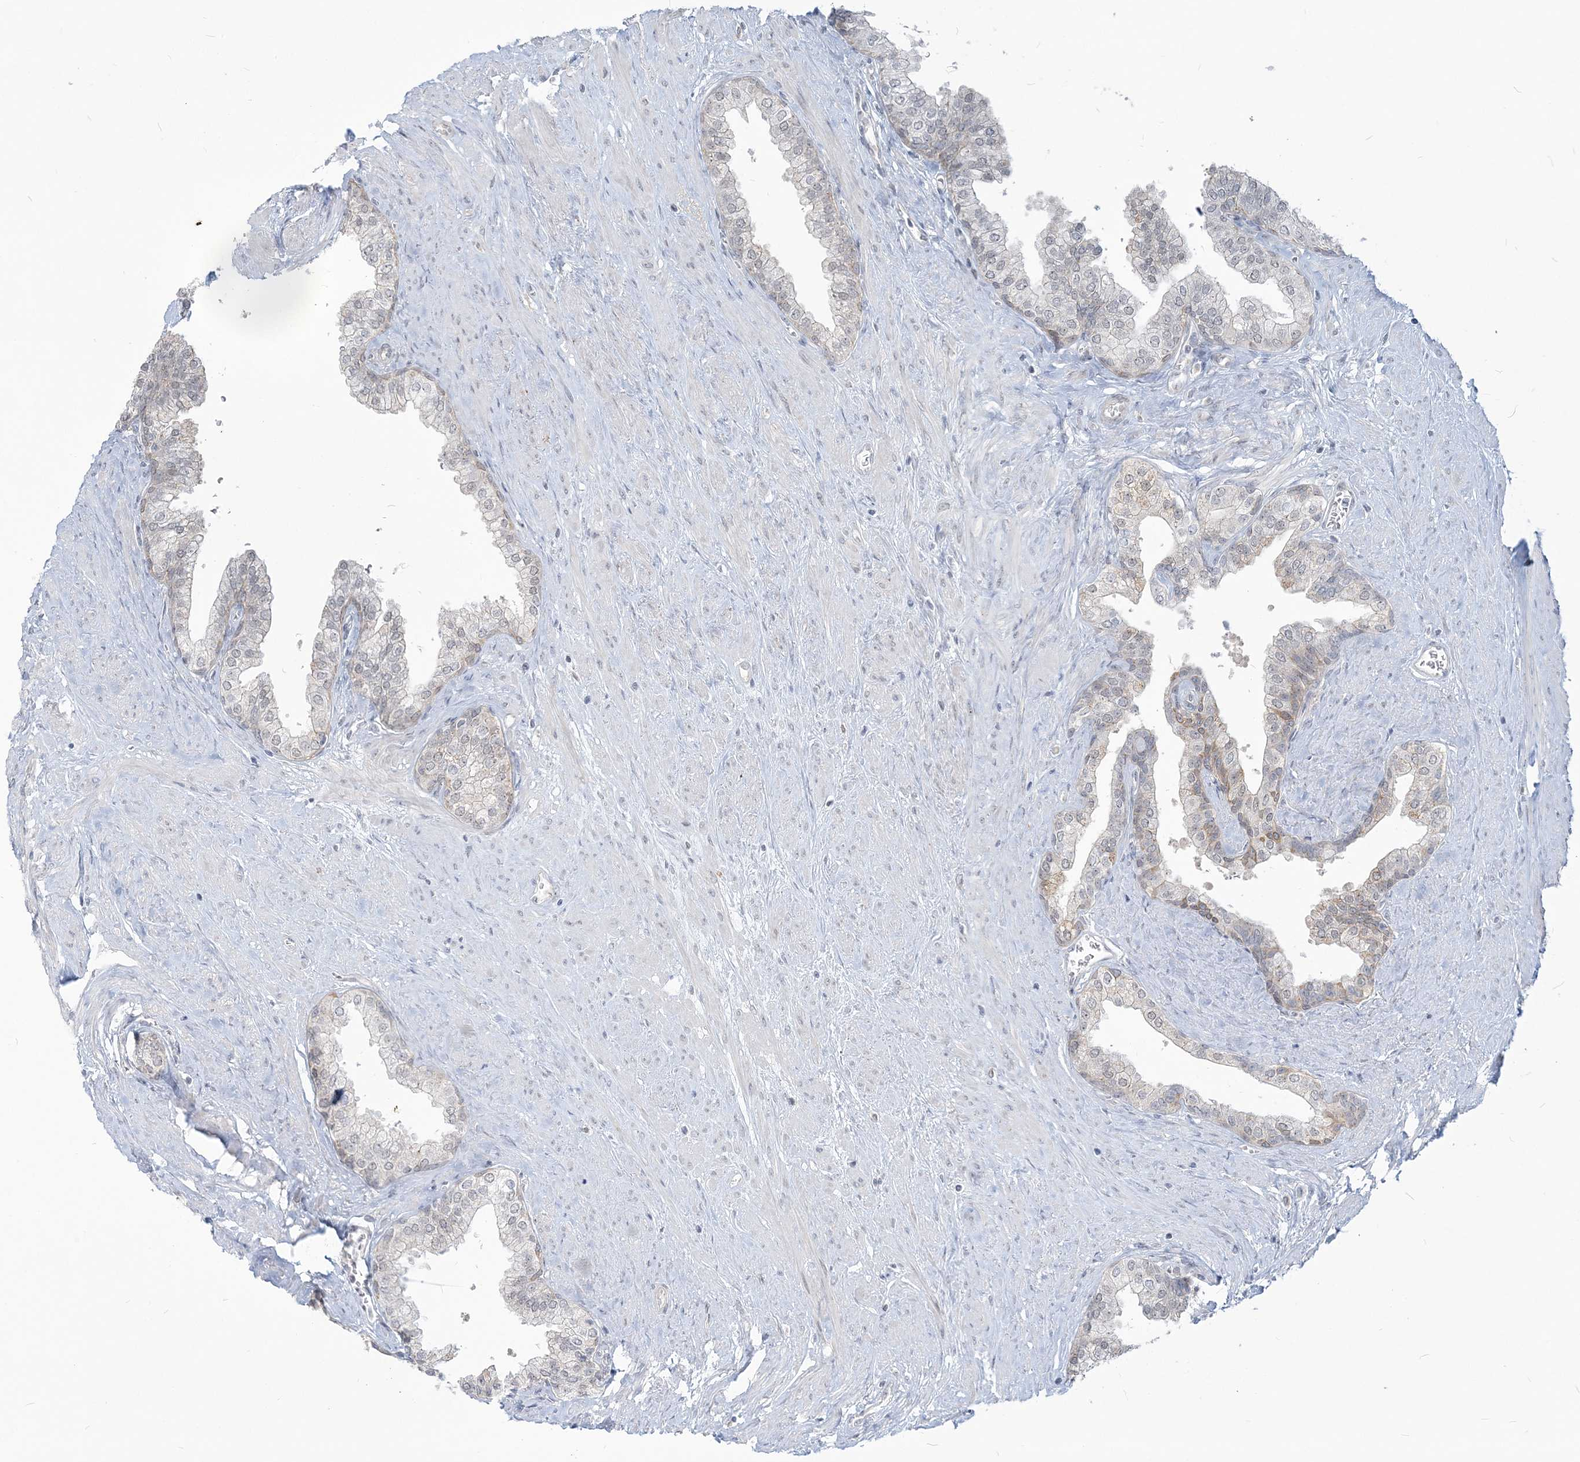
{"staining": {"intensity": "weak", "quantity": "<25%", "location": "cytoplasmic/membranous"}, "tissue": "prostate", "cell_type": "Glandular cells", "image_type": "normal", "snomed": [{"axis": "morphology", "description": "Normal tissue, NOS"}, {"axis": "morphology", "description": "Urothelial carcinoma, Low grade"}, {"axis": "topography", "description": "Urinary bladder"}, {"axis": "topography", "description": "Prostate"}], "caption": "The histopathology image displays no staining of glandular cells in benign prostate. The staining is performed using DAB (3,3'-diaminobenzidine) brown chromogen with nuclei counter-stained in using hematoxylin.", "gene": "SDAD1", "patient": {"sex": "male", "age": 60}}